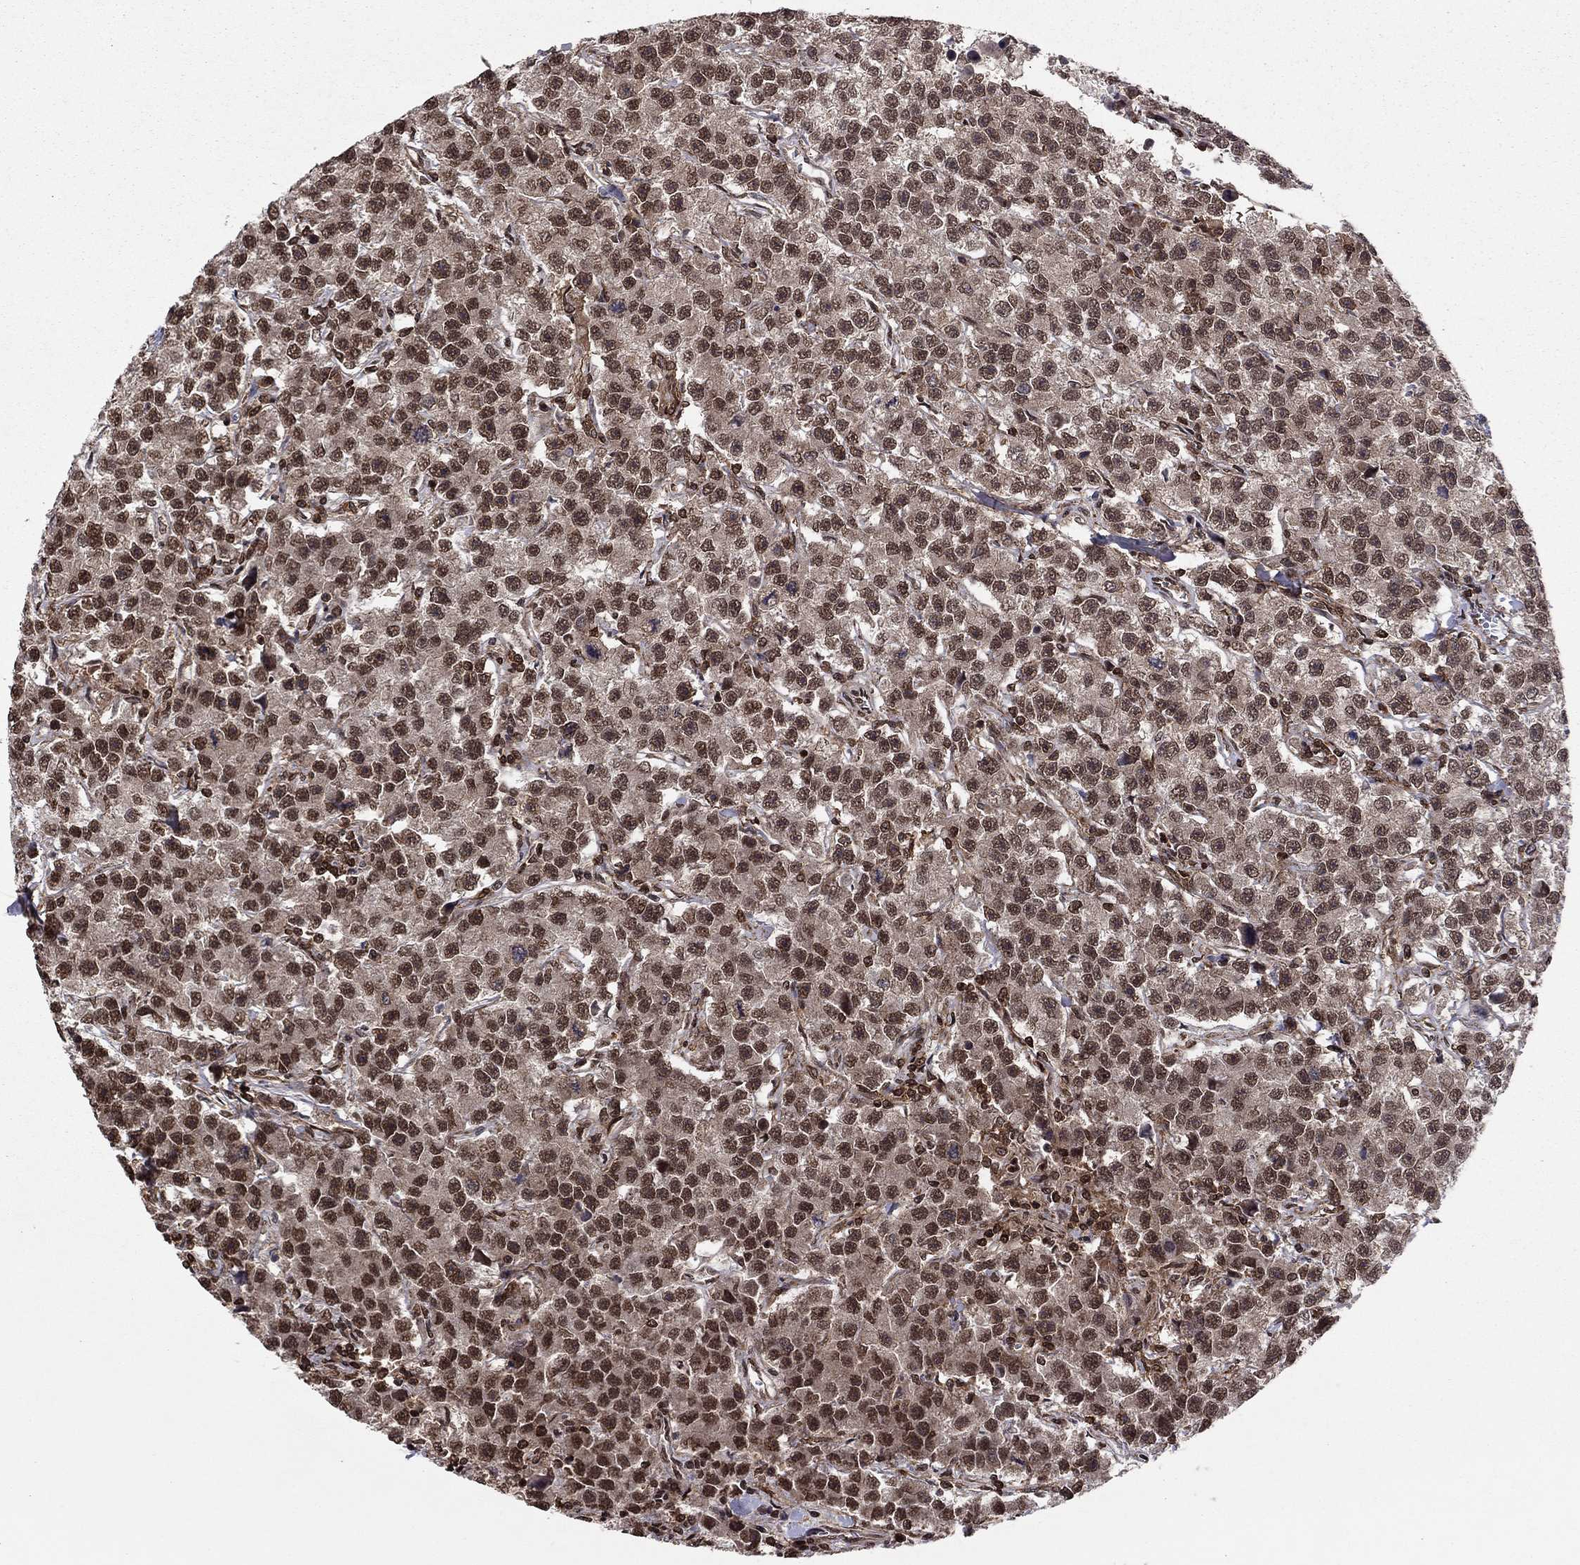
{"staining": {"intensity": "moderate", "quantity": ">75%", "location": "nuclear"}, "tissue": "testis cancer", "cell_type": "Tumor cells", "image_type": "cancer", "snomed": [{"axis": "morphology", "description": "Seminoma, NOS"}, {"axis": "topography", "description": "Testis"}], "caption": "Immunohistochemical staining of seminoma (testis) displays moderate nuclear protein expression in approximately >75% of tumor cells.", "gene": "SSX2IP", "patient": {"sex": "male", "age": 59}}